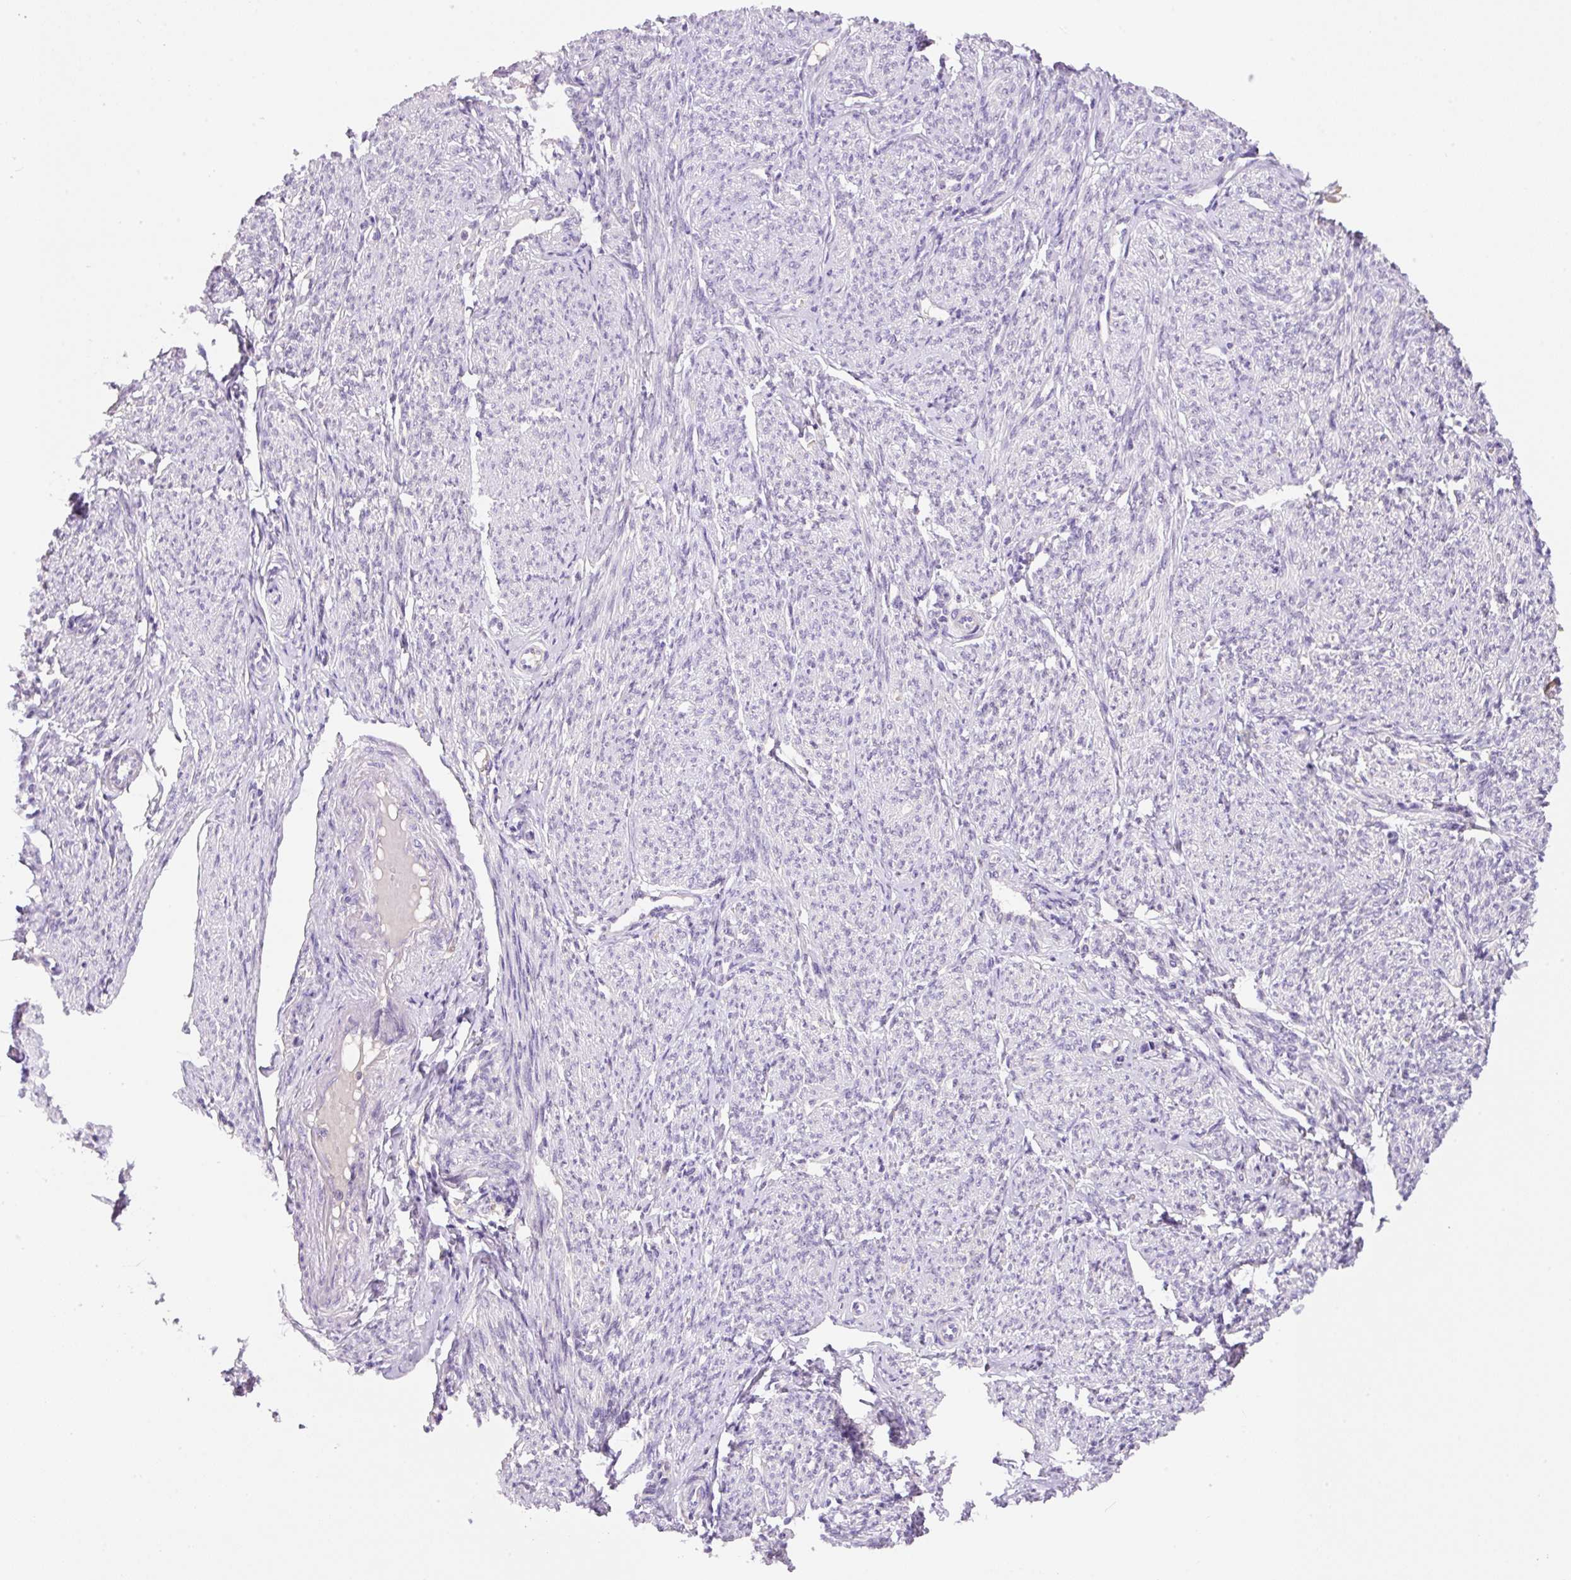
{"staining": {"intensity": "negative", "quantity": "none", "location": "none"}, "tissue": "smooth muscle", "cell_type": "Smooth muscle cells", "image_type": "normal", "snomed": [{"axis": "morphology", "description": "Normal tissue, NOS"}, {"axis": "topography", "description": "Smooth muscle"}], "caption": "Immunohistochemistry of unremarkable human smooth muscle reveals no staining in smooth muscle cells. (Stains: DAB immunohistochemistry with hematoxylin counter stain, Microscopy: brightfield microscopy at high magnification).", "gene": "PCK2", "patient": {"sex": "female", "age": 65}}